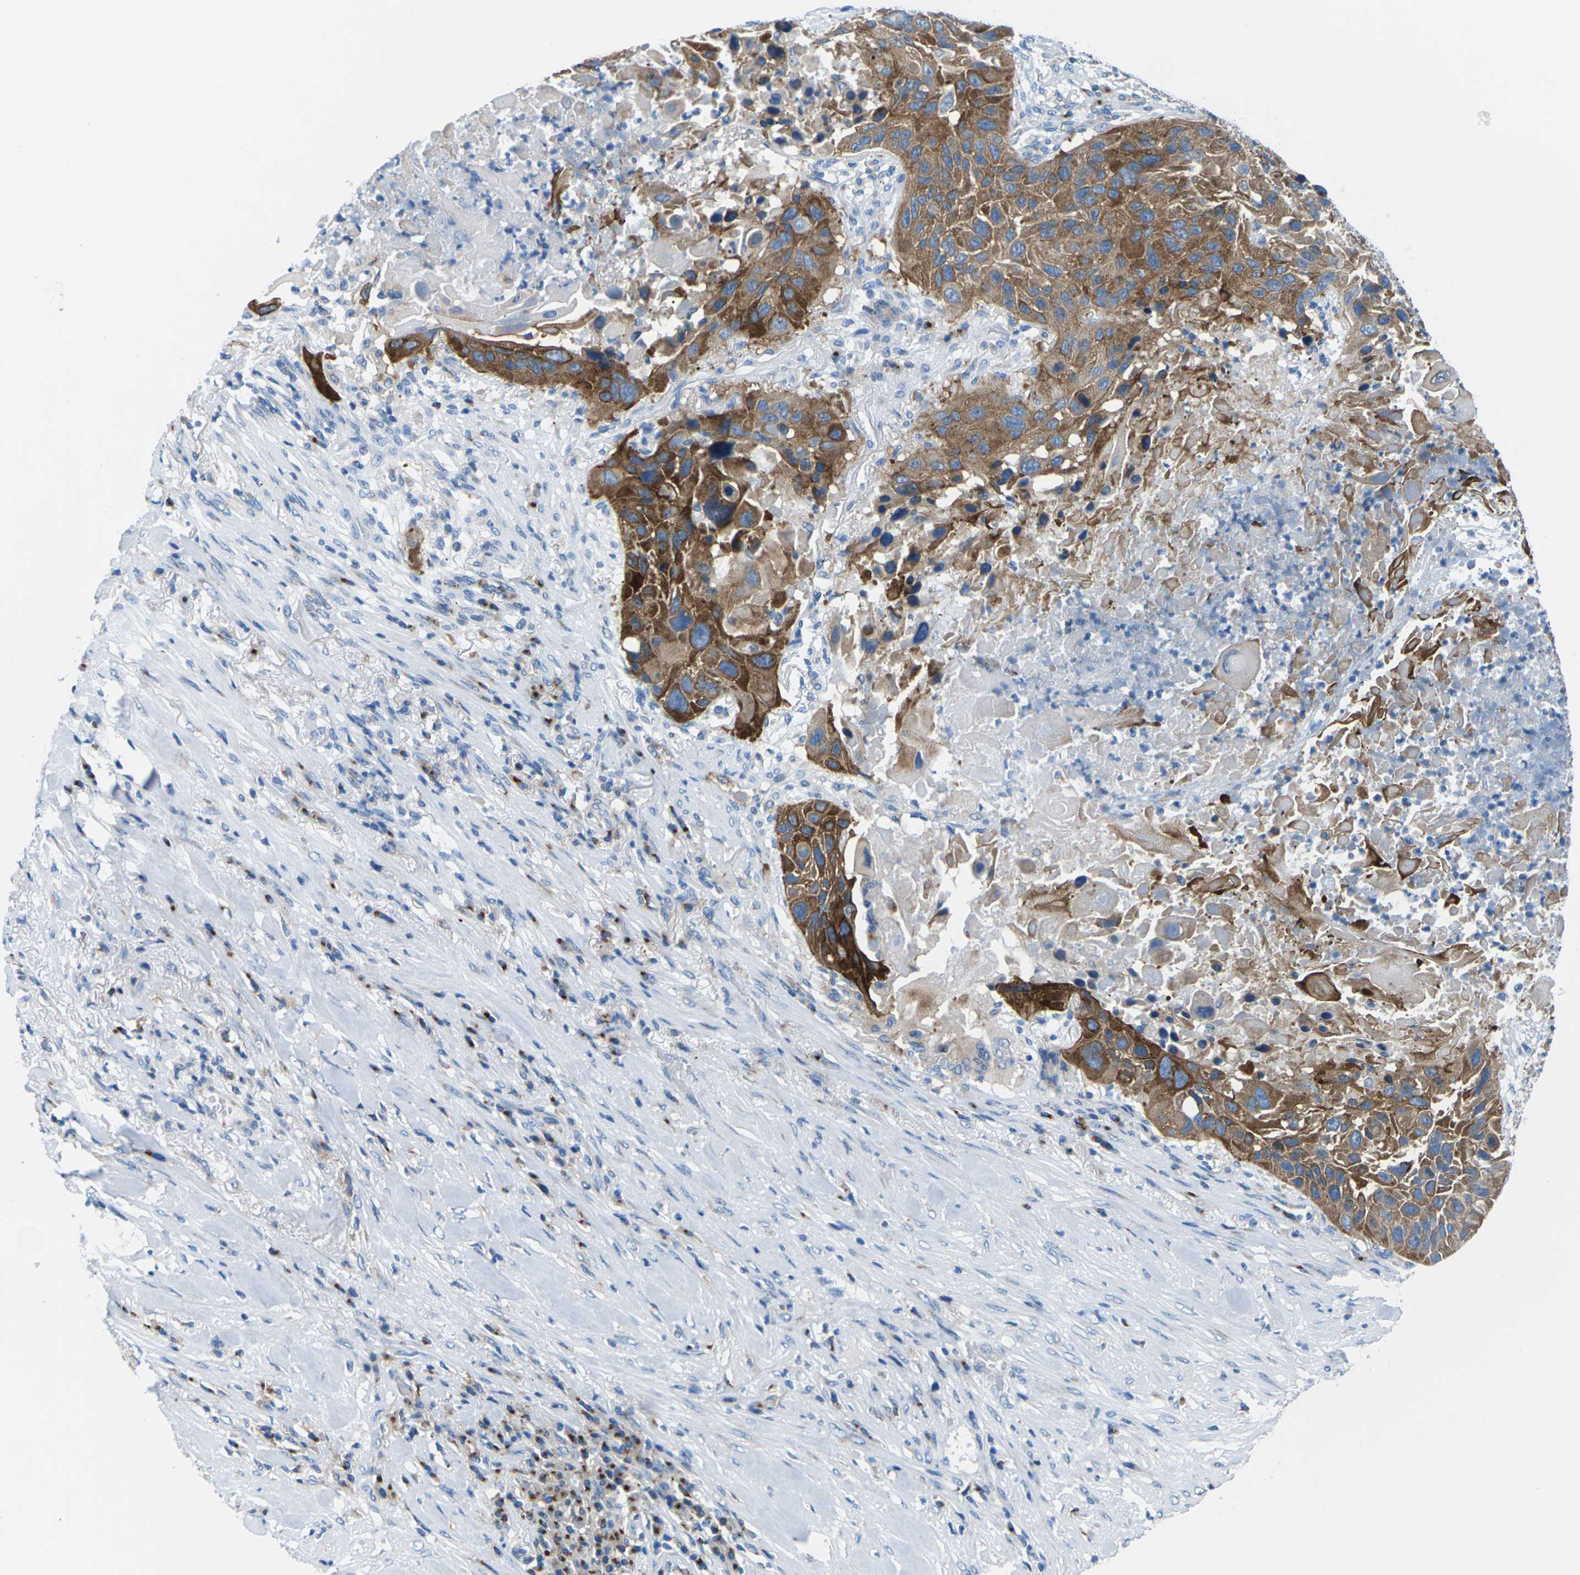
{"staining": {"intensity": "moderate", "quantity": ">75%", "location": "cytoplasmic/membranous"}, "tissue": "lung cancer", "cell_type": "Tumor cells", "image_type": "cancer", "snomed": [{"axis": "morphology", "description": "Squamous cell carcinoma, NOS"}, {"axis": "topography", "description": "Lung"}], "caption": "IHC image of lung squamous cell carcinoma stained for a protein (brown), which reveals medium levels of moderate cytoplasmic/membranous staining in about >75% of tumor cells.", "gene": "SYNGR2", "patient": {"sex": "male", "age": 57}}